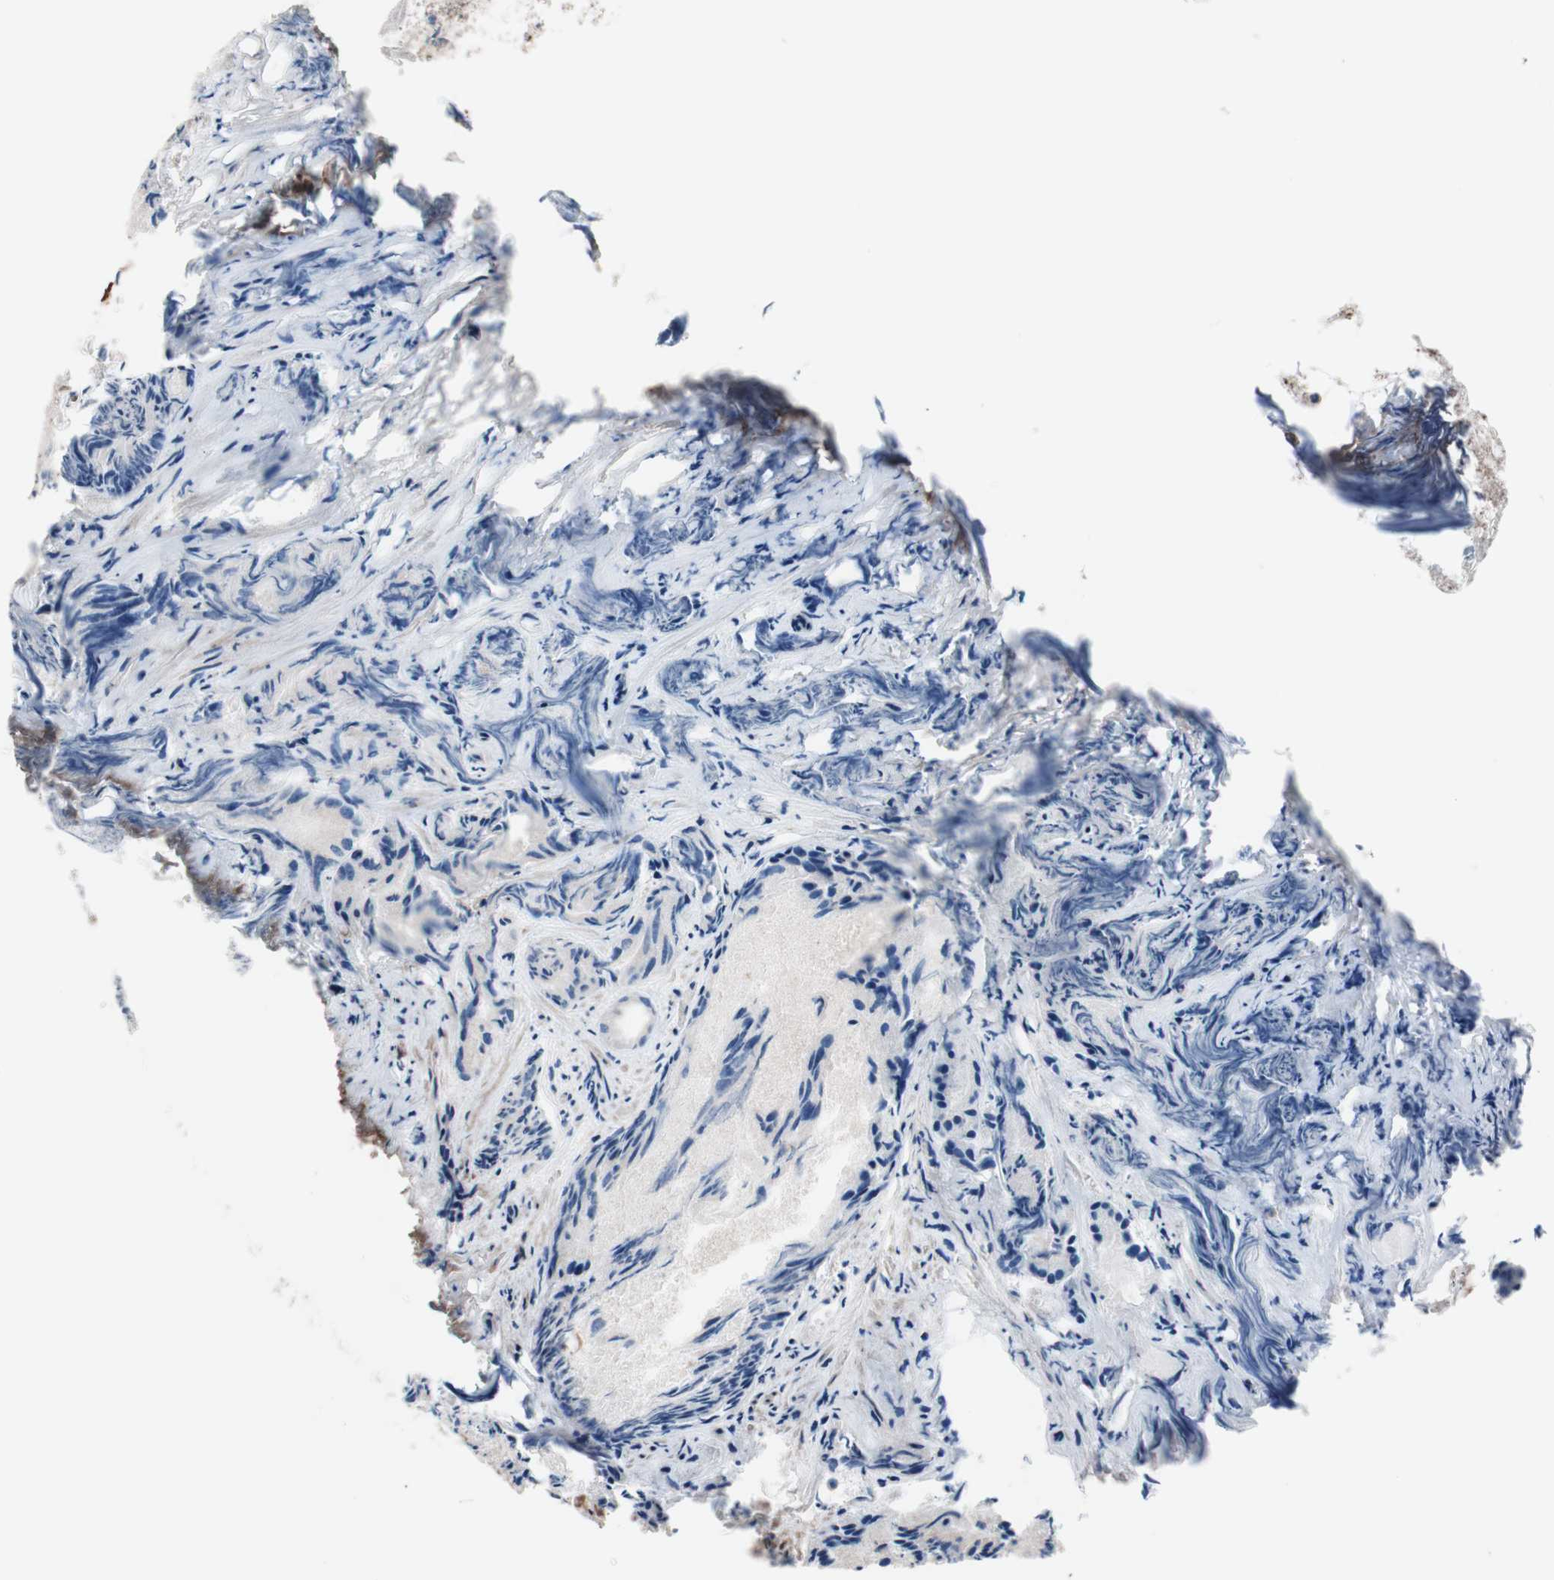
{"staining": {"intensity": "weak", "quantity": ">75%", "location": "cytoplasmic/membranous"}, "tissue": "prostate cancer", "cell_type": "Tumor cells", "image_type": "cancer", "snomed": [{"axis": "morphology", "description": "Adenocarcinoma, Low grade"}, {"axis": "topography", "description": "Prostate"}], "caption": "A high-resolution photomicrograph shows immunohistochemistry staining of prostate cancer (low-grade adenocarcinoma), which exhibits weak cytoplasmic/membranous expression in about >75% of tumor cells.", "gene": "COPB1", "patient": {"sex": "male", "age": 72}}